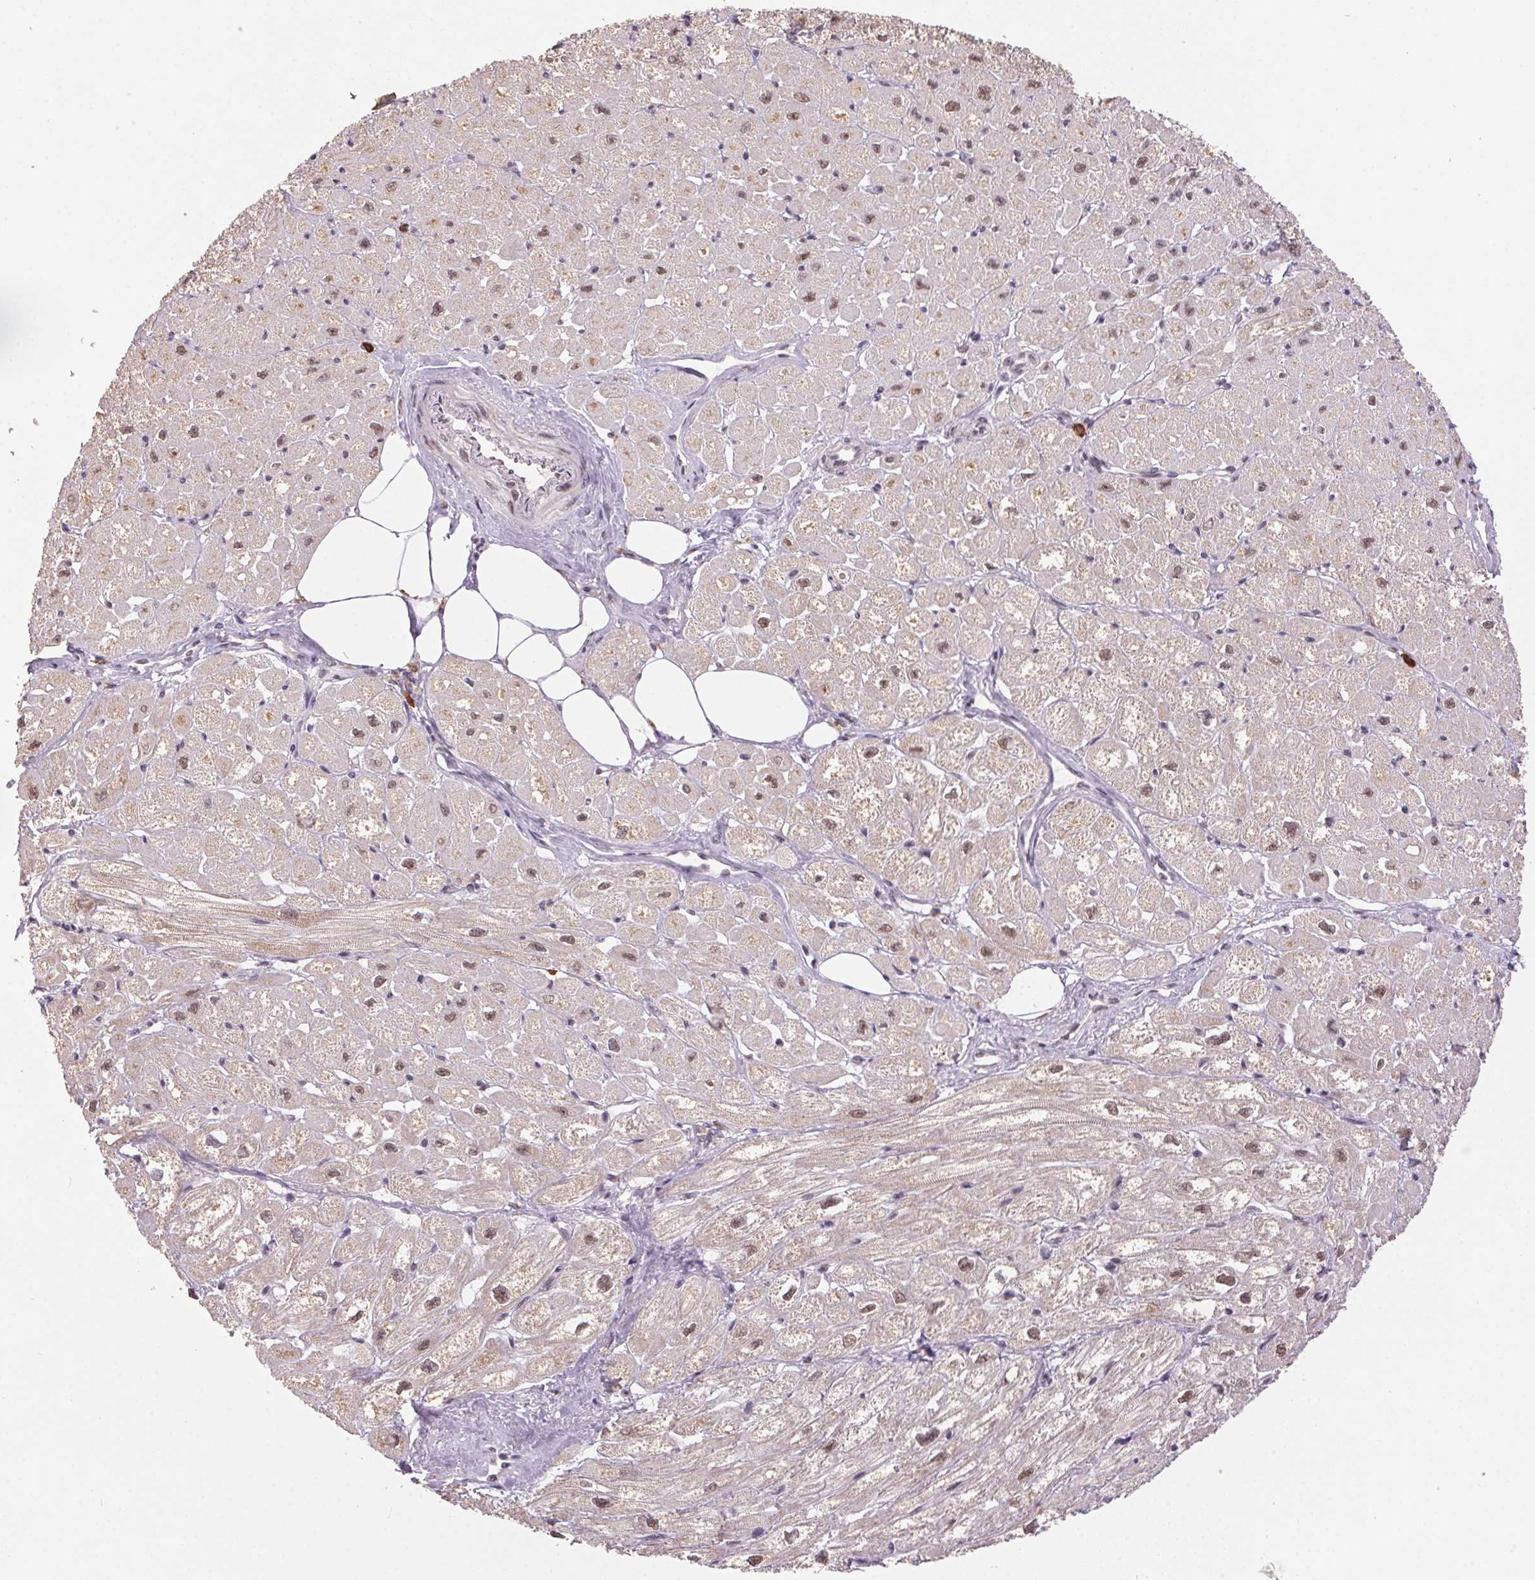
{"staining": {"intensity": "moderate", "quantity": "25%-75%", "location": "cytoplasmic/membranous,nuclear"}, "tissue": "heart muscle", "cell_type": "Cardiomyocytes", "image_type": "normal", "snomed": [{"axis": "morphology", "description": "Normal tissue, NOS"}, {"axis": "topography", "description": "Heart"}], "caption": "This is an image of IHC staining of normal heart muscle, which shows moderate staining in the cytoplasmic/membranous,nuclear of cardiomyocytes.", "gene": "ZBTB4", "patient": {"sex": "female", "age": 62}}